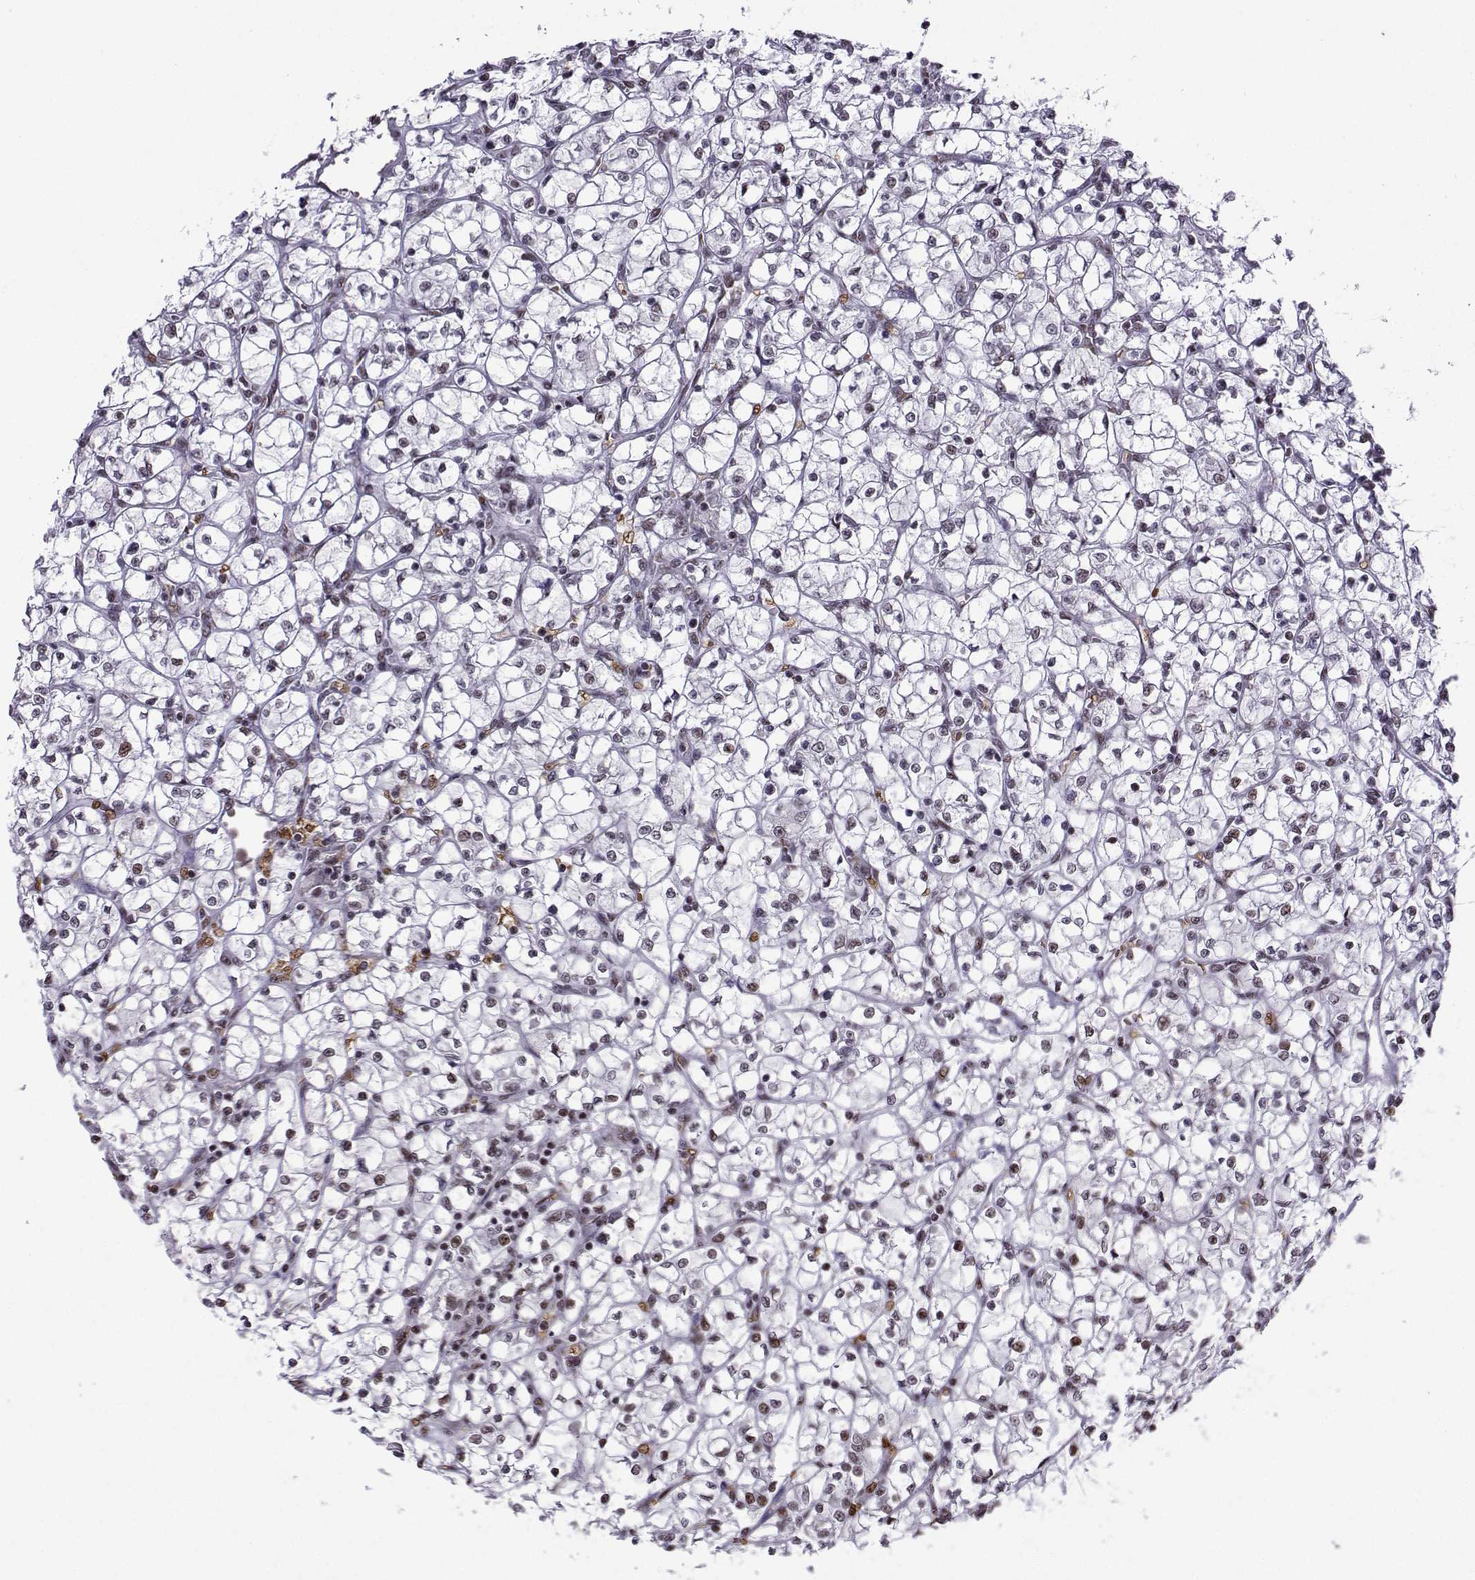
{"staining": {"intensity": "negative", "quantity": "none", "location": "none"}, "tissue": "renal cancer", "cell_type": "Tumor cells", "image_type": "cancer", "snomed": [{"axis": "morphology", "description": "Adenocarcinoma, NOS"}, {"axis": "topography", "description": "Kidney"}], "caption": "Micrograph shows no protein positivity in tumor cells of renal adenocarcinoma tissue.", "gene": "CCNK", "patient": {"sex": "female", "age": 64}}